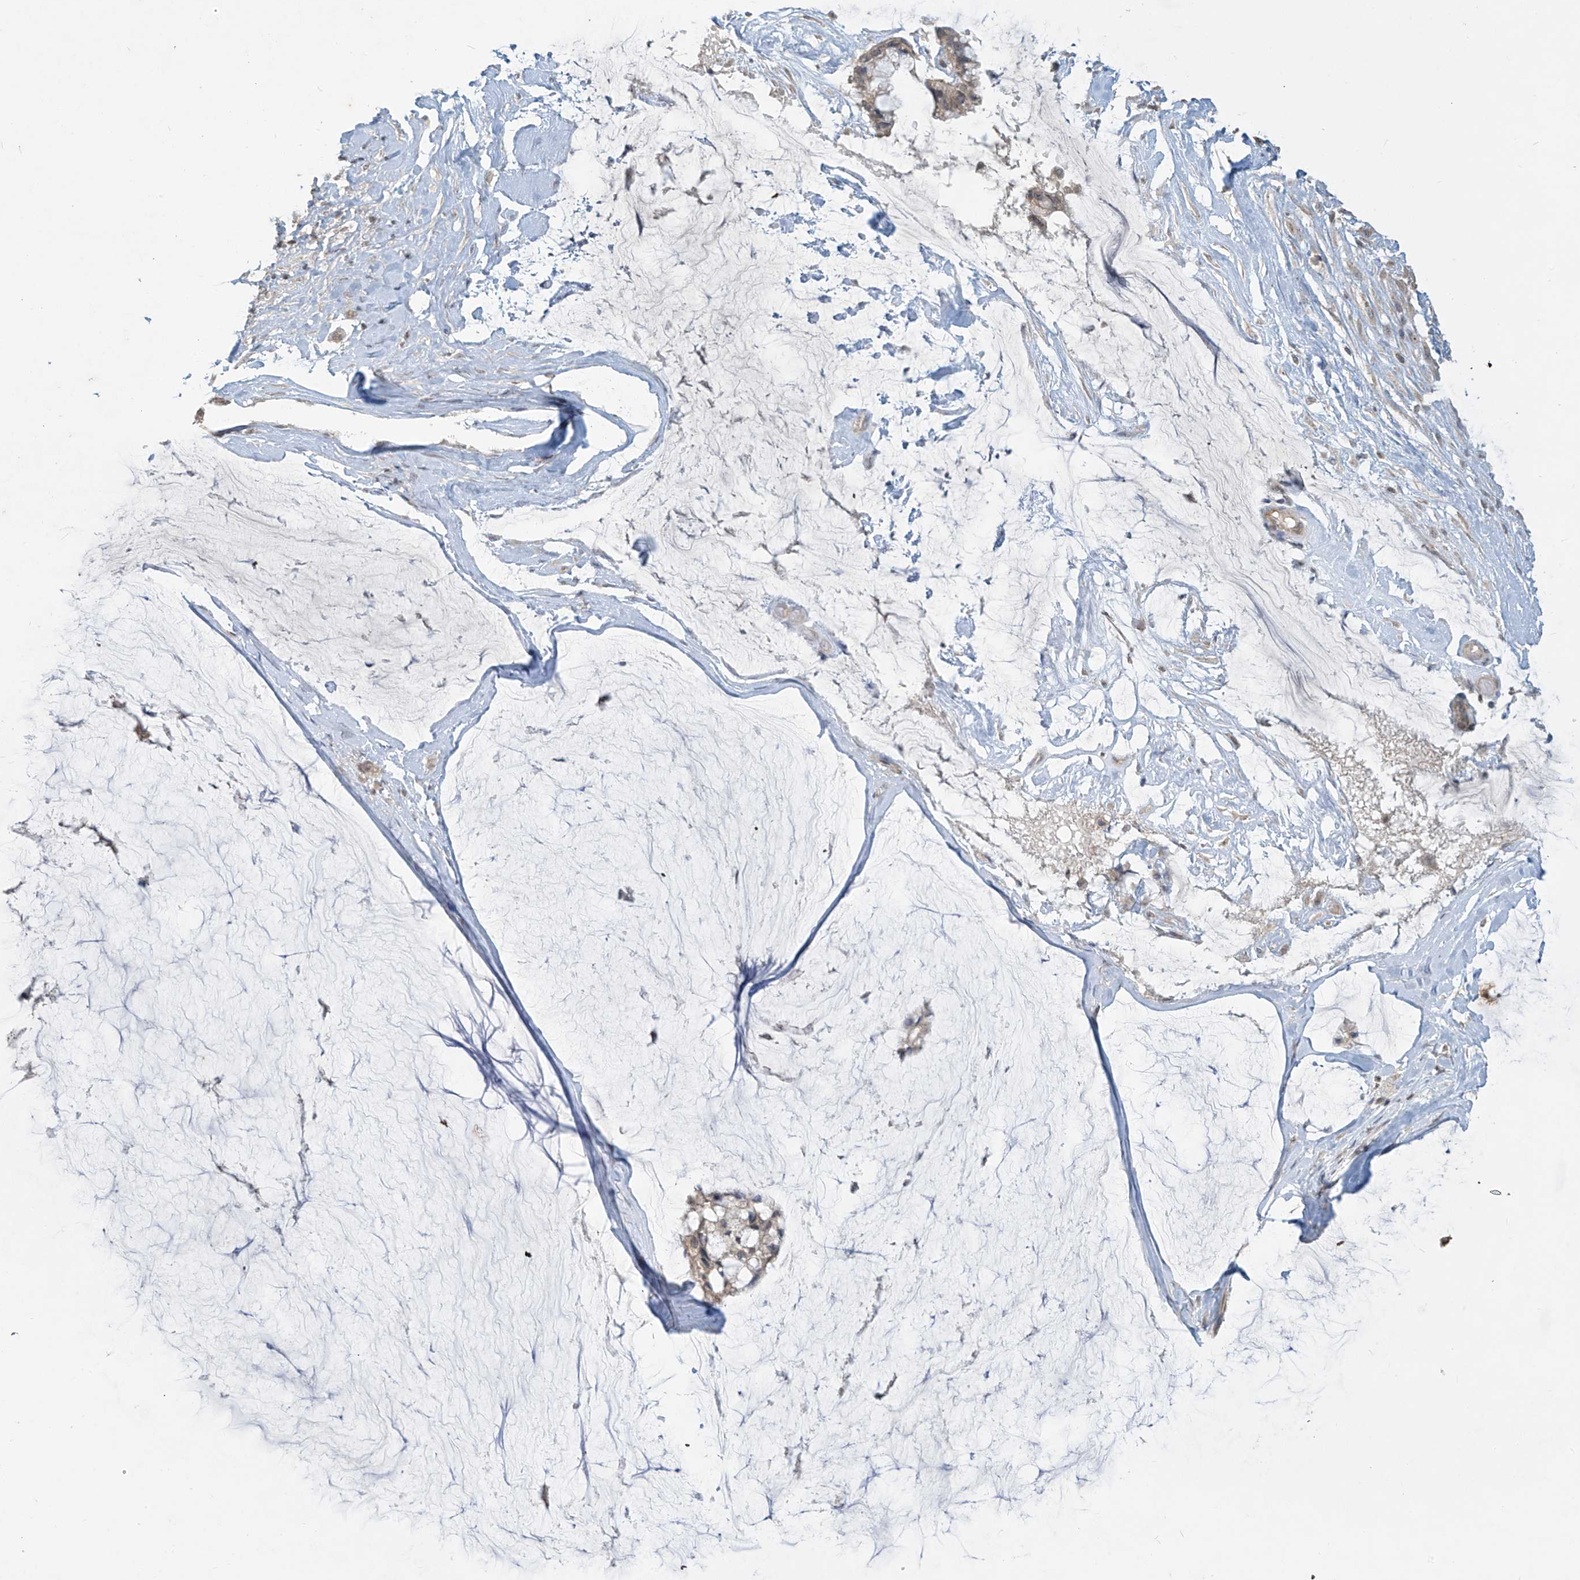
{"staining": {"intensity": "weak", "quantity": ">75%", "location": "cytoplasmic/membranous"}, "tissue": "ovarian cancer", "cell_type": "Tumor cells", "image_type": "cancer", "snomed": [{"axis": "morphology", "description": "Cystadenocarcinoma, mucinous, NOS"}, {"axis": "topography", "description": "Ovary"}], "caption": "IHC of ovarian cancer (mucinous cystadenocarcinoma) exhibits low levels of weak cytoplasmic/membranous staining in about >75% of tumor cells.", "gene": "DGKQ", "patient": {"sex": "female", "age": 39}}